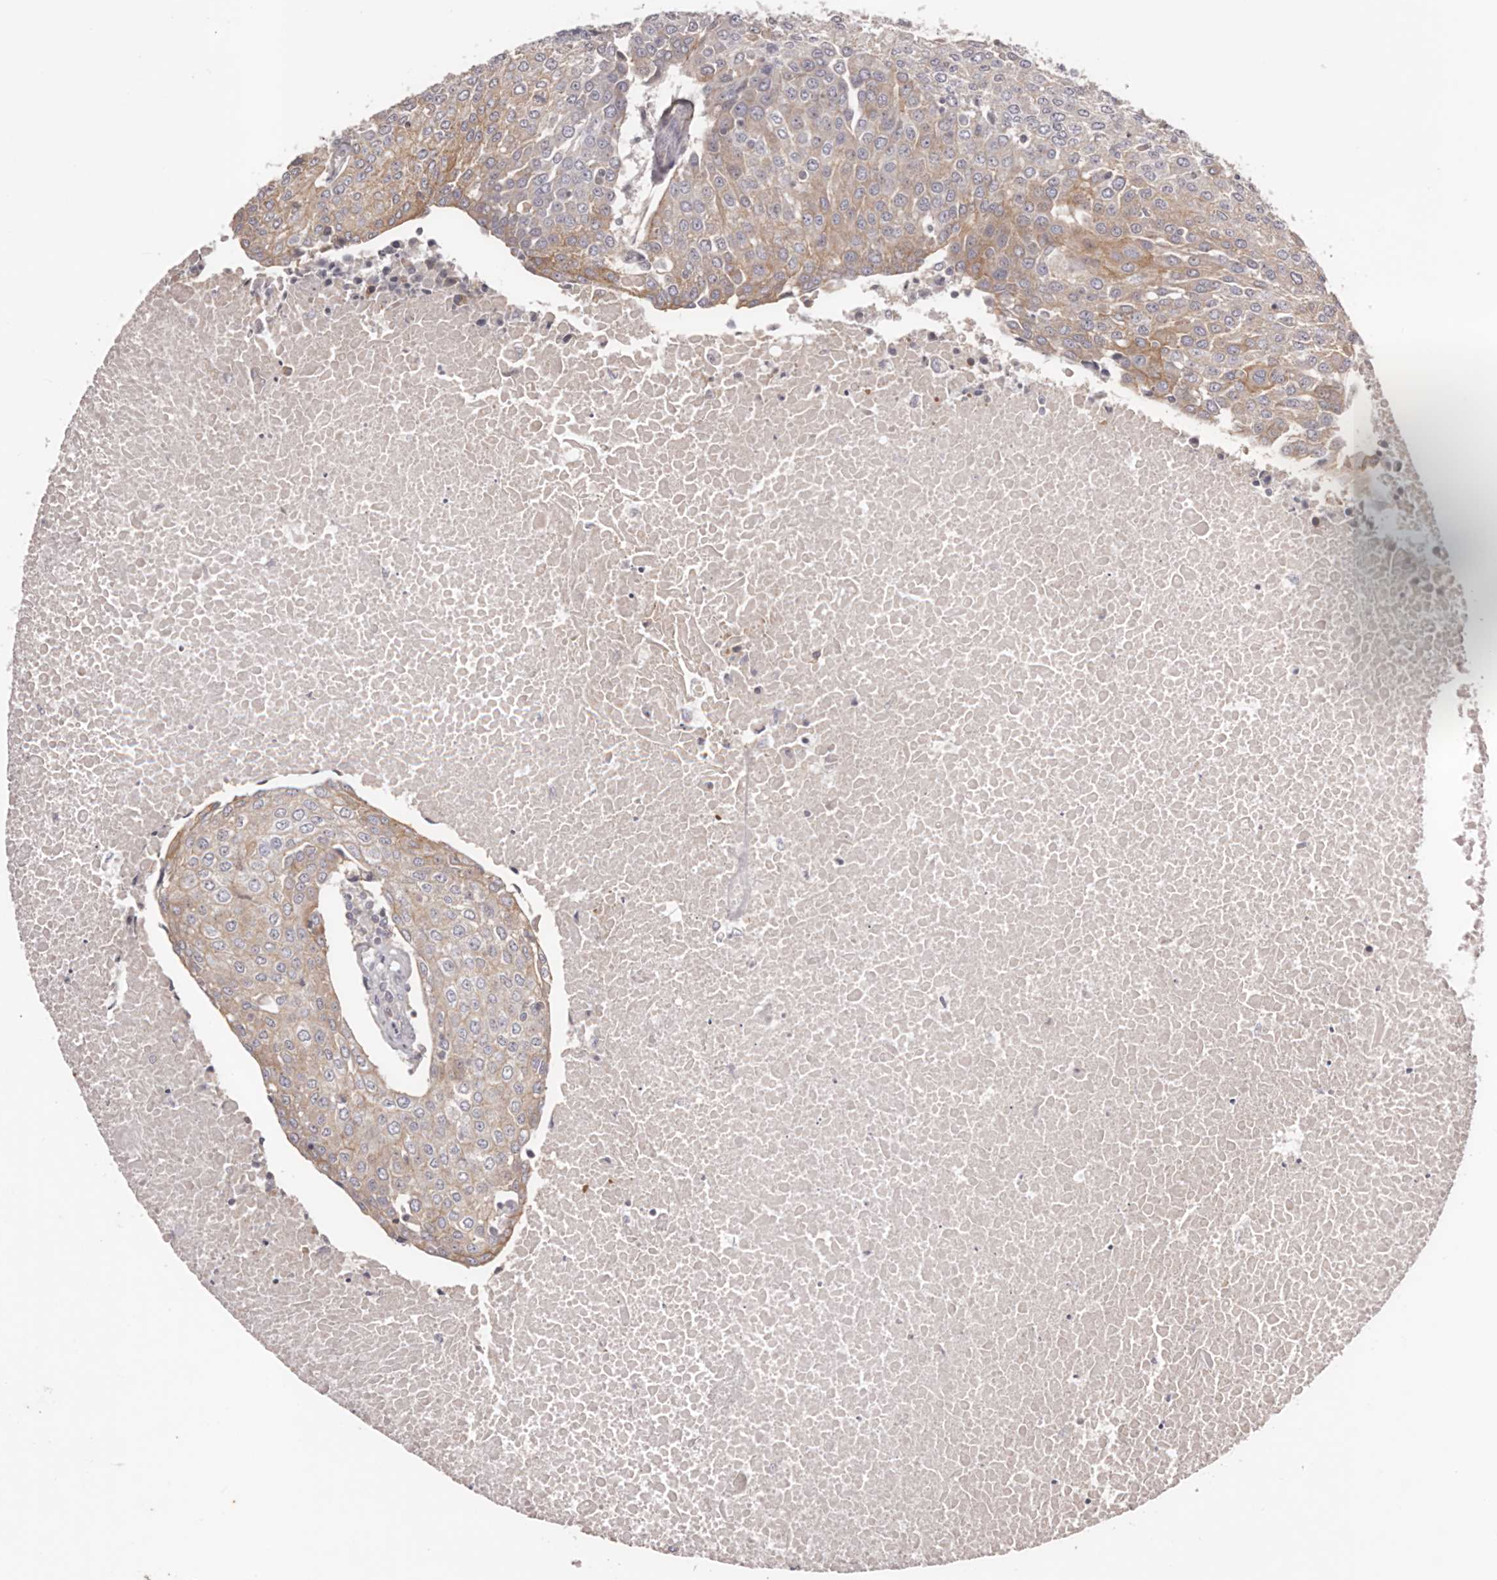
{"staining": {"intensity": "weak", "quantity": "25%-75%", "location": "cytoplasmic/membranous"}, "tissue": "urothelial cancer", "cell_type": "Tumor cells", "image_type": "cancer", "snomed": [{"axis": "morphology", "description": "Urothelial carcinoma, High grade"}, {"axis": "topography", "description": "Urinary bladder"}], "caption": "Immunohistochemistry histopathology image of high-grade urothelial carcinoma stained for a protein (brown), which displays low levels of weak cytoplasmic/membranous staining in approximately 25%-75% of tumor cells.", "gene": "DMRT2", "patient": {"sex": "female", "age": 85}}